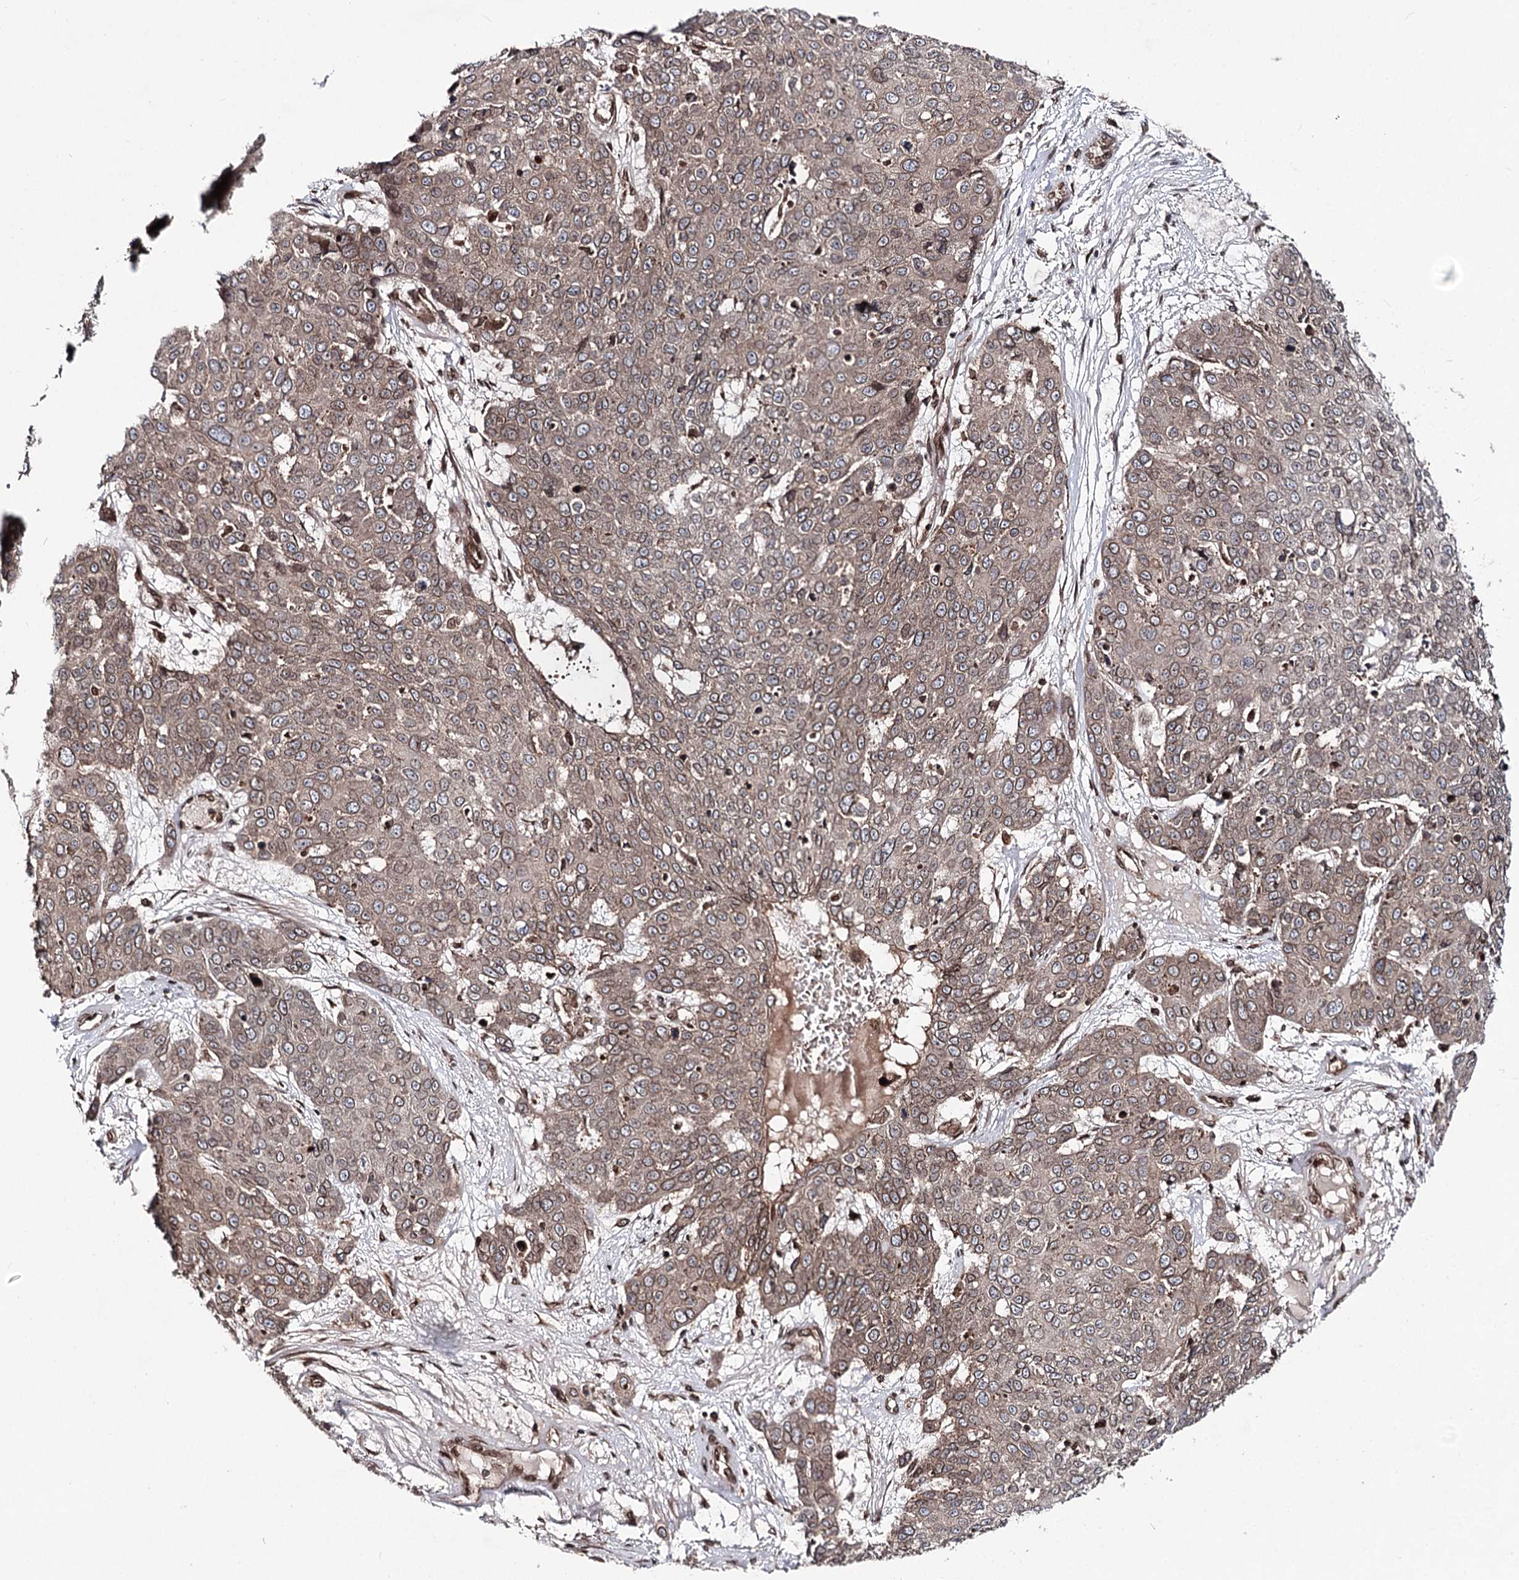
{"staining": {"intensity": "weak", "quantity": ">75%", "location": "cytoplasmic/membranous,nuclear"}, "tissue": "skin cancer", "cell_type": "Tumor cells", "image_type": "cancer", "snomed": [{"axis": "morphology", "description": "Squamous cell carcinoma, NOS"}, {"axis": "topography", "description": "Skin"}], "caption": "Immunohistochemical staining of skin squamous cell carcinoma exhibits weak cytoplasmic/membranous and nuclear protein expression in approximately >75% of tumor cells.", "gene": "FGFR1OP2", "patient": {"sex": "male", "age": 71}}